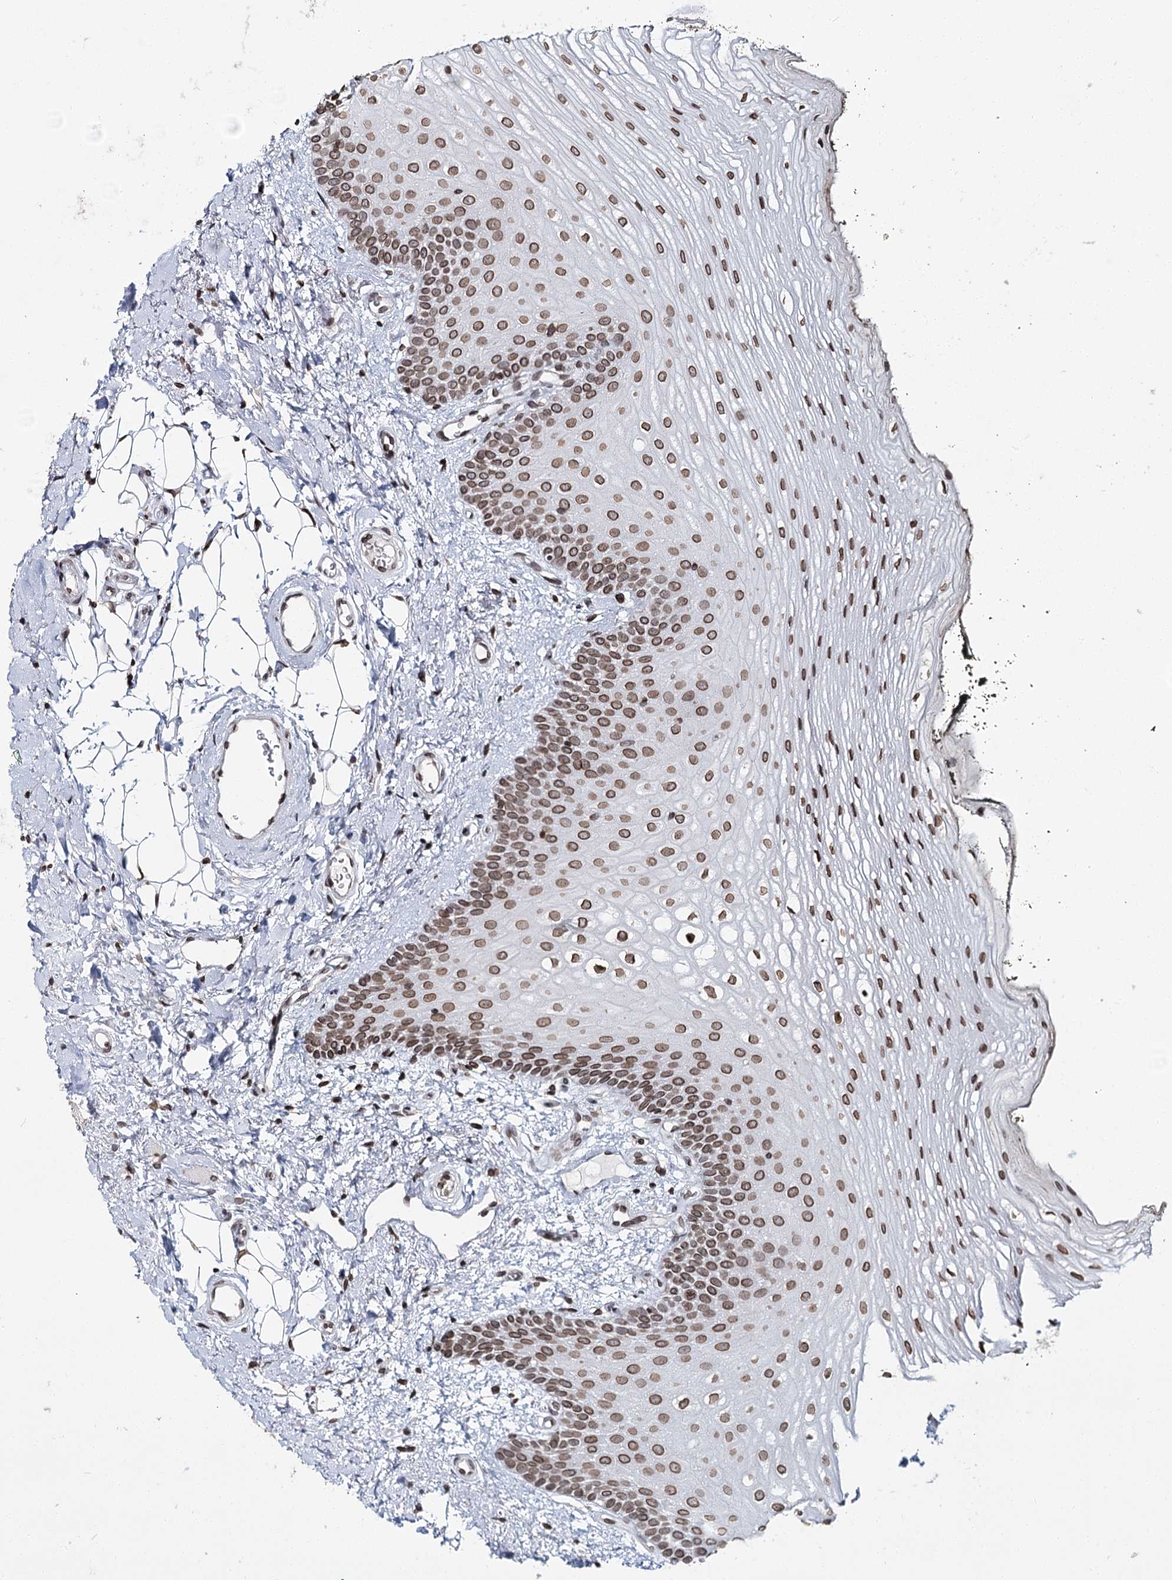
{"staining": {"intensity": "moderate", "quantity": ">75%", "location": "cytoplasmic/membranous,nuclear"}, "tissue": "oral mucosa", "cell_type": "Squamous epithelial cells", "image_type": "normal", "snomed": [{"axis": "morphology", "description": "No evidence of malignacy"}, {"axis": "topography", "description": "Oral tissue"}, {"axis": "topography", "description": "Head-Neck"}], "caption": "Benign oral mucosa exhibits moderate cytoplasmic/membranous,nuclear expression in approximately >75% of squamous epithelial cells.", "gene": "KIAA0930", "patient": {"sex": "male", "age": 68}}